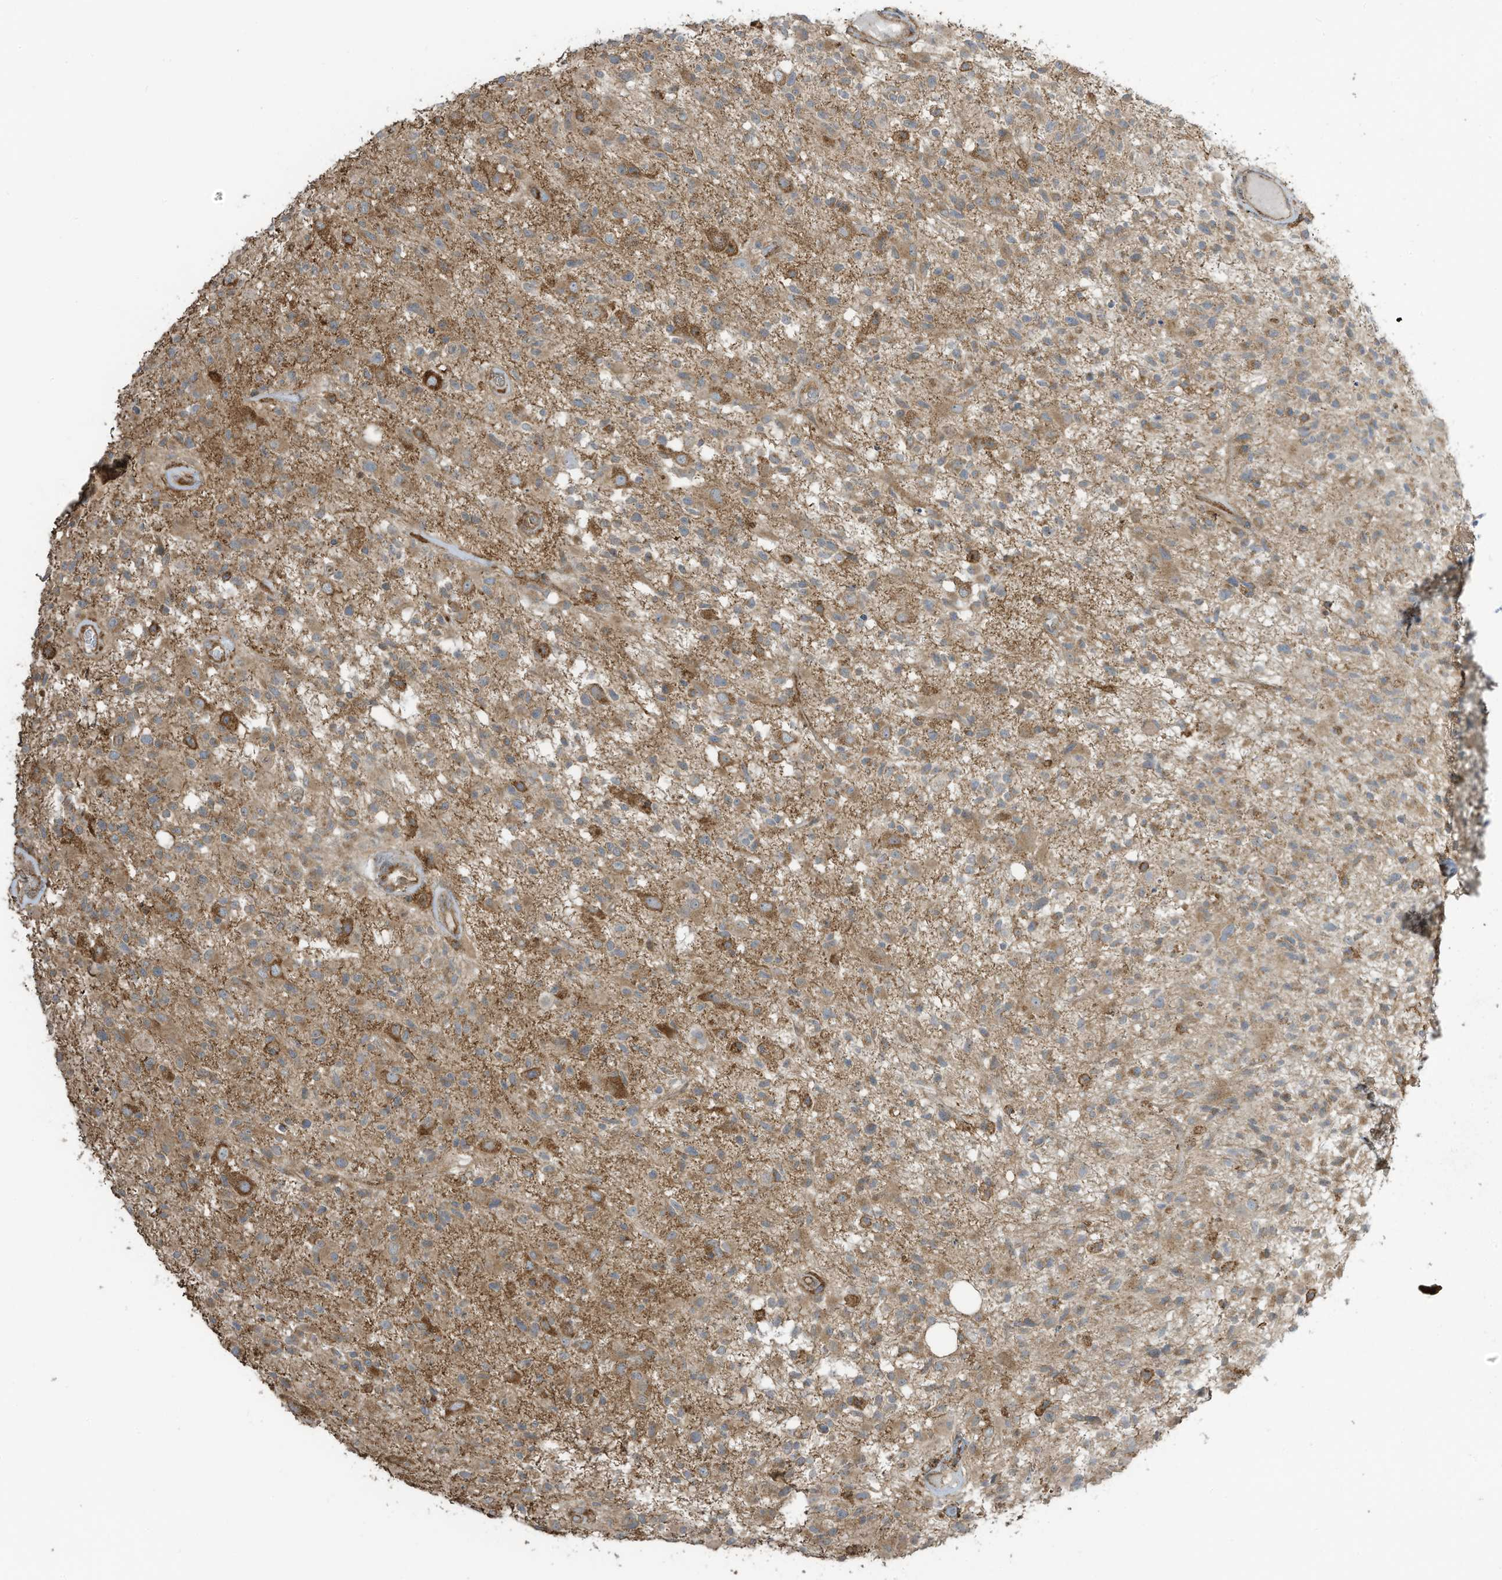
{"staining": {"intensity": "moderate", "quantity": ">75%", "location": "cytoplasmic/membranous"}, "tissue": "glioma", "cell_type": "Tumor cells", "image_type": "cancer", "snomed": [{"axis": "morphology", "description": "Glioma, malignant, High grade"}, {"axis": "morphology", "description": "Glioblastoma, NOS"}, {"axis": "topography", "description": "Brain"}], "caption": "Tumor cells show medium levels of moderate cytoplasmic/membranous staining in approximately >75% of cells in human malignant glioma (high-grade).", "gene": "CGAS", "patient": {"sex": "male", "age": 60}}